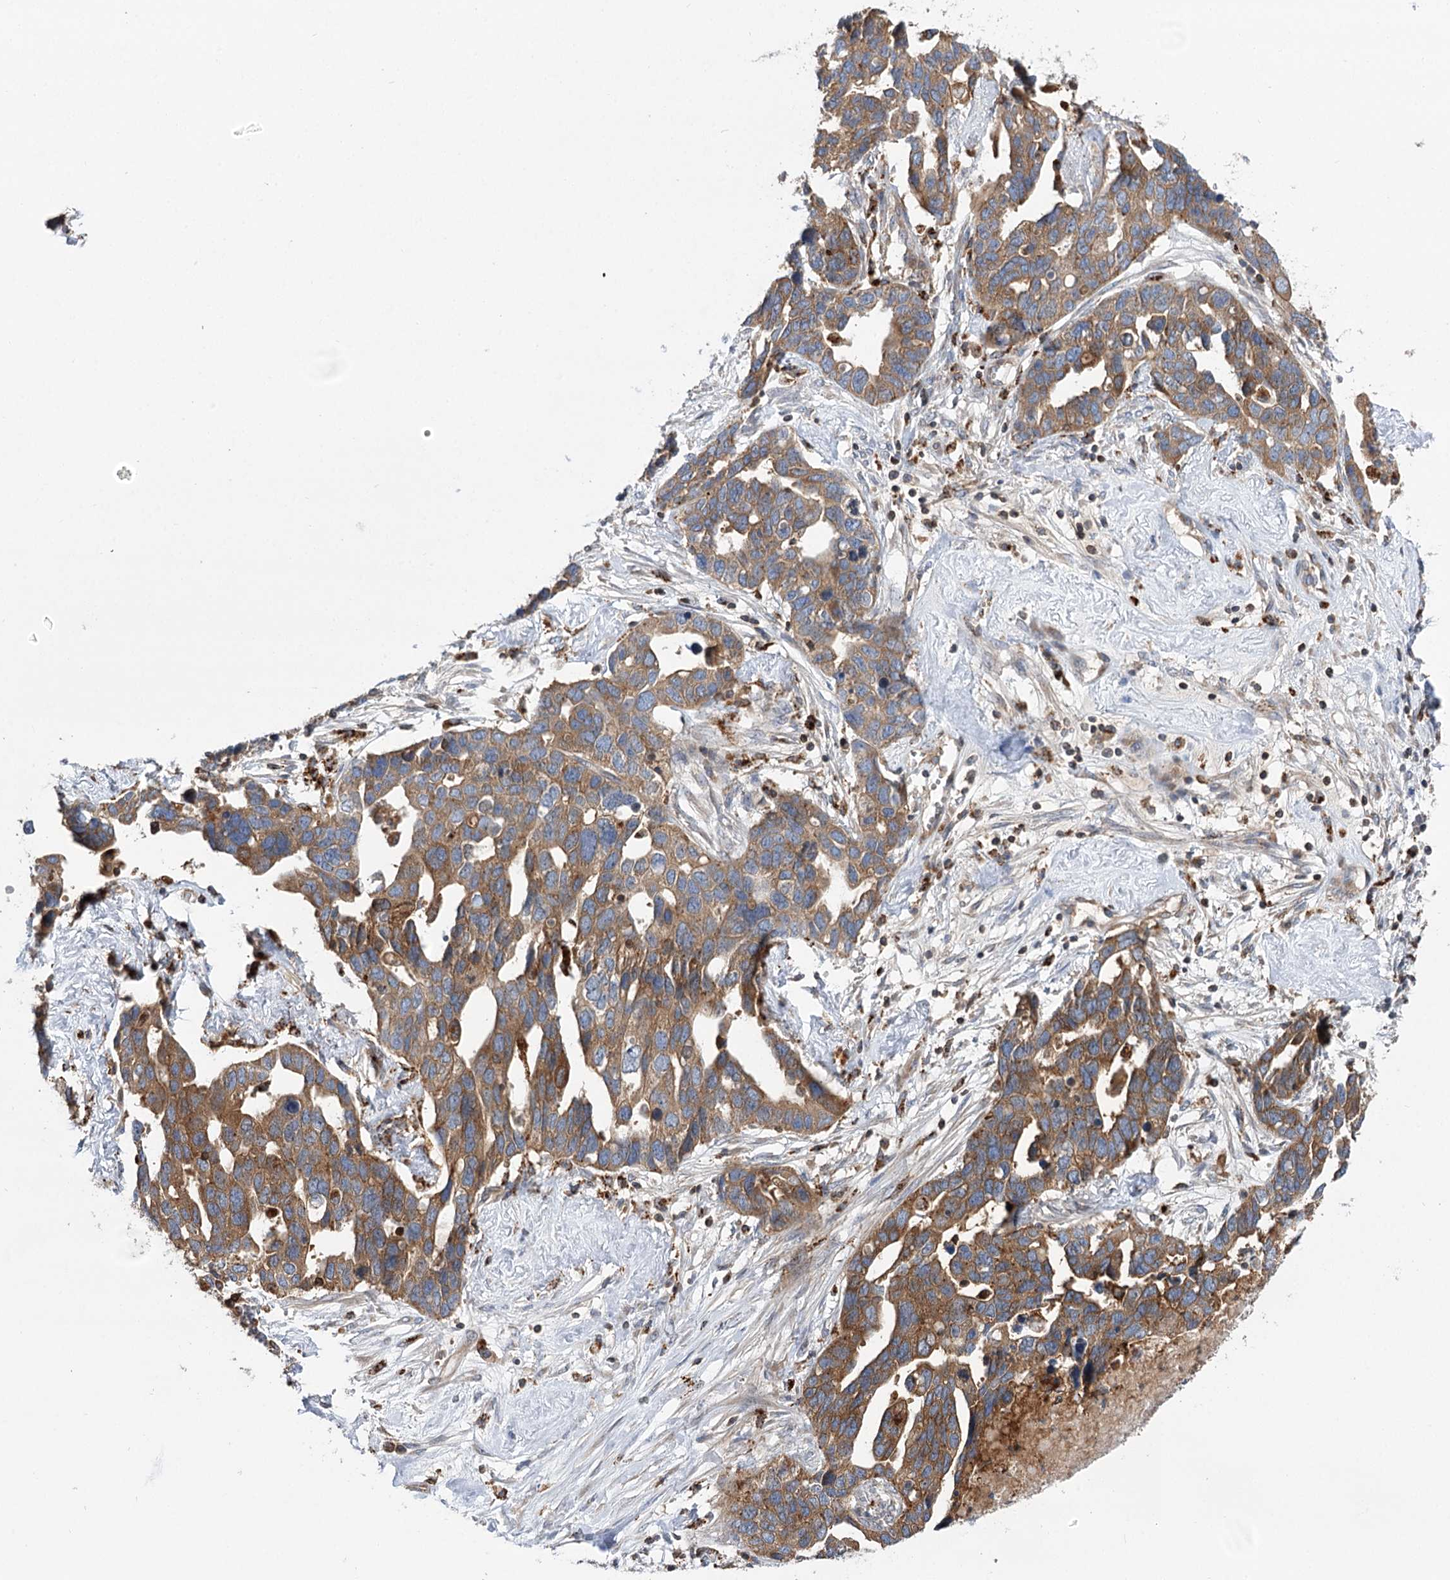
{"staining": {"intensity": "moderate", "quantity": ">75%", "location": "cytoplasmic/membranous"}, "tissue": "ovarian cancer", "cell_type": "Tumor cells", "image_type": "cancer", "snomed": [{"axis": "morphology", "description": "Cystadenocarcinoma, serous, NOS"}, {"axis": "topography", "description": "Ovary"}], "caption": "An image of human ovarian serous cystadenocarcinoma stained for a protein reveals moderate cytoplasmic/membranous brown staining in tumor cells. (IHC, brightfield microscopy, high magnification).", "gene": "VPS37B", "patient": {"sex": "female", "age": 54}}